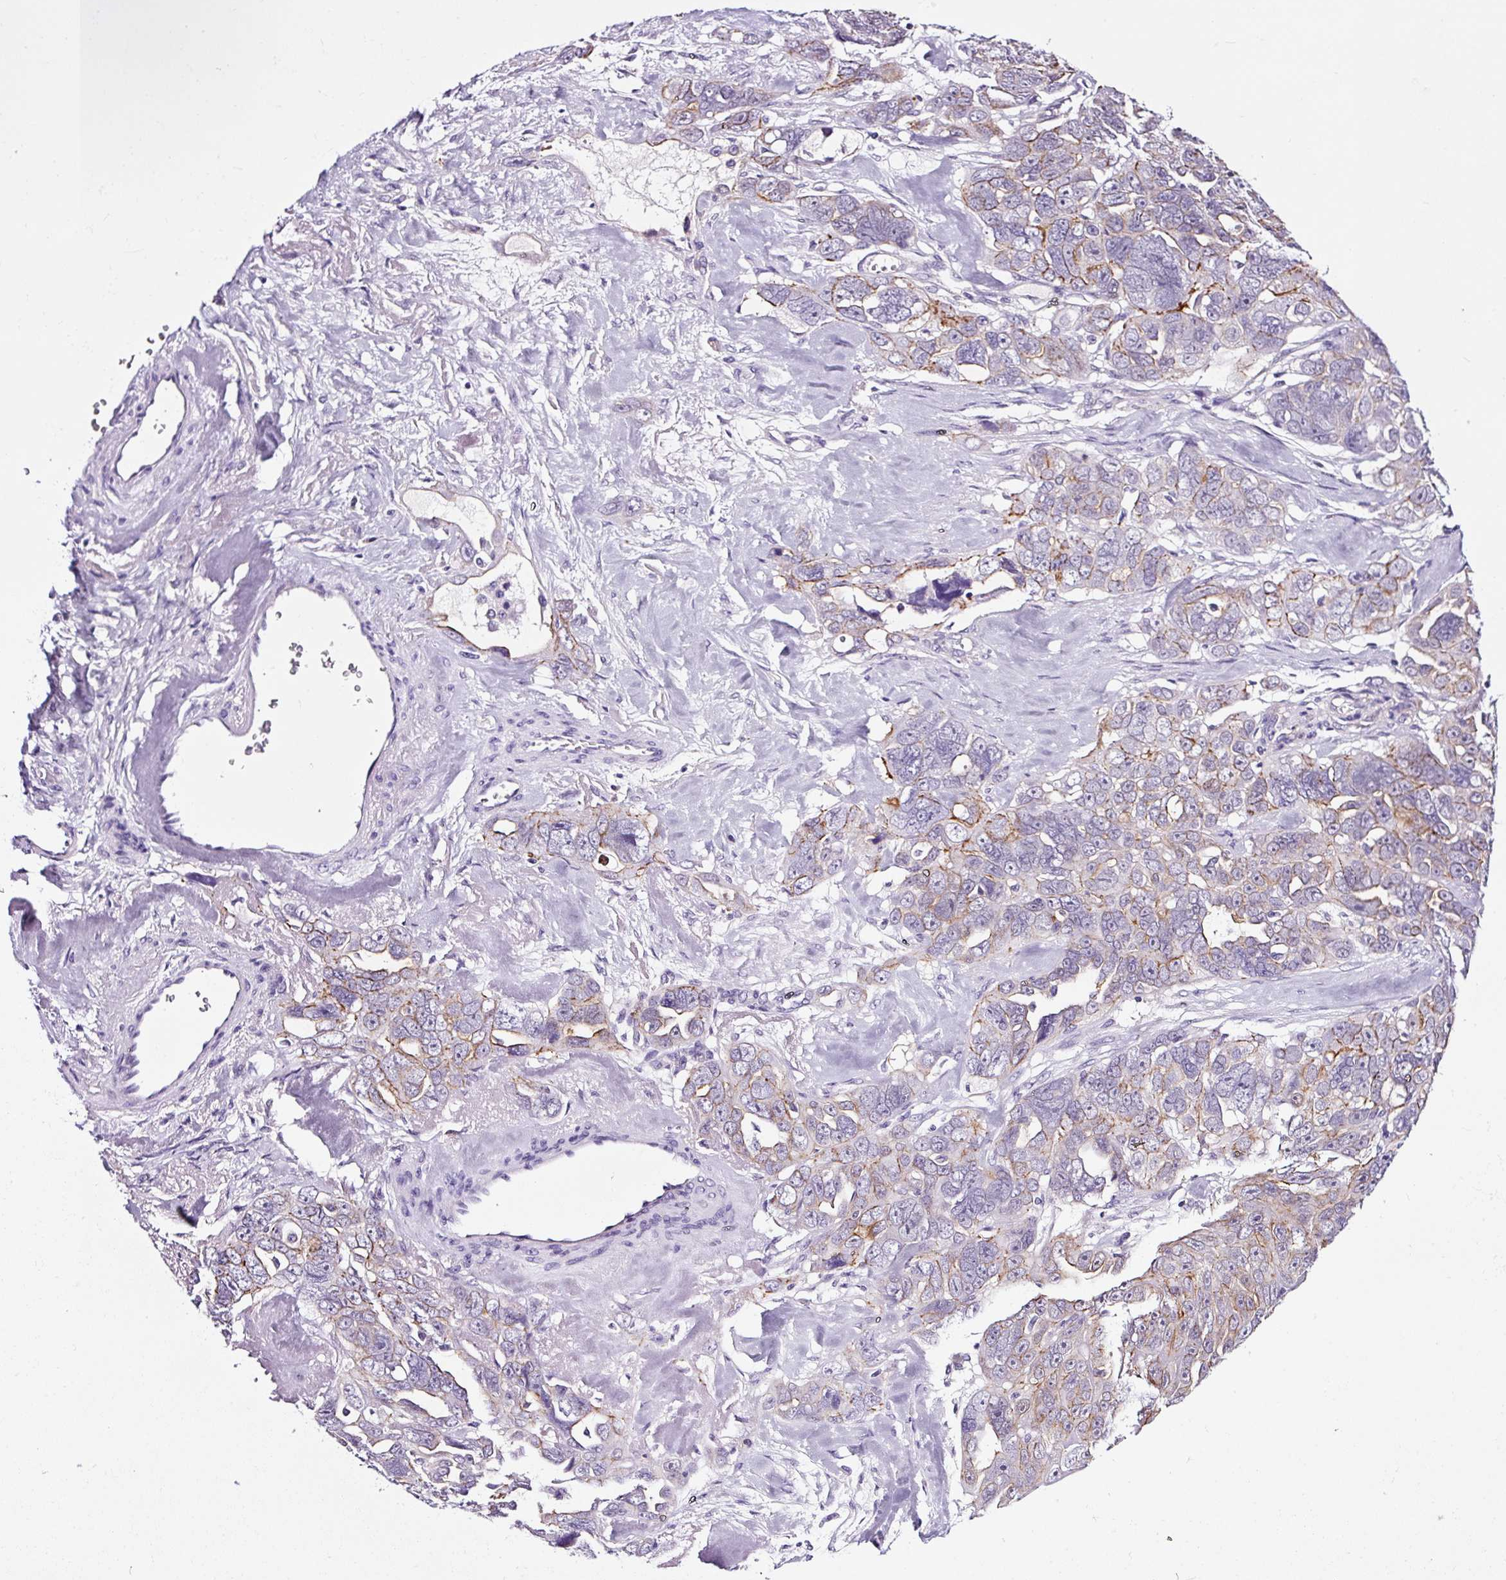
{"staining": {"intensity": "moderate", "quantity": "<25%", "location": "cytoplasmic/membranous"}, "tissue": "ovarian cancer", "cell_type": "Tumor cells", "image_type": "cancer", "snomed": [{"axis": "morphology", "description": "Cystadenocarcinoma, serous, NOS"}, {"axis": "topography", "description": "Ovary"}], "caption": "The histopathology image shows a brown stain indicating the presence of a protein in the cytoplasmic/membranous of tumor cells in serous cystadenocarcinoma (ovarian).", "gene": "TAFA3", "patient": {"sex": "female", "age": 63}}